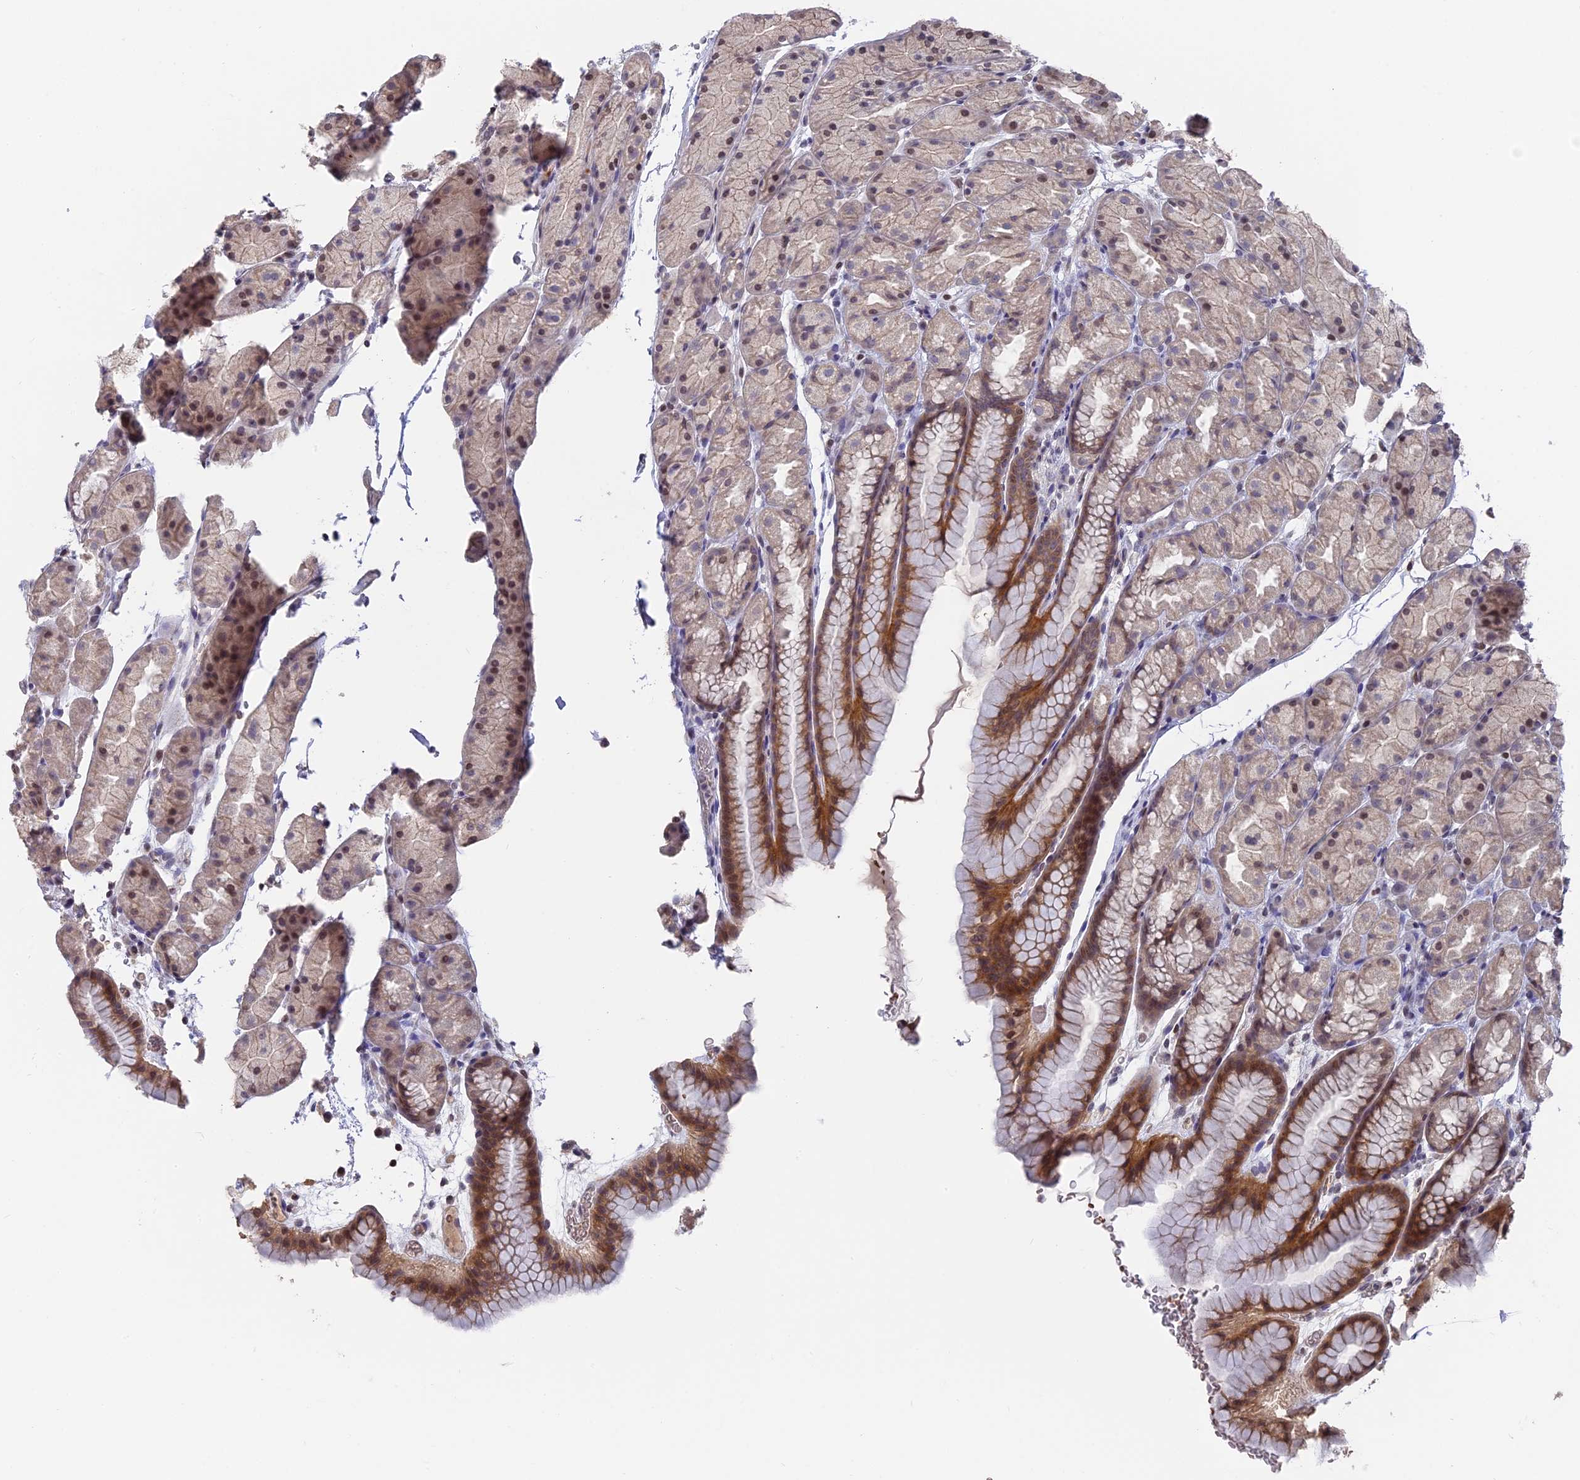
{"staining": {"intensity": "moderate", "quantity": "25%-75%", "location": "cytoplasmic/membranous,nuclear"}, "tissue": "stomach", "cell_type": "Glandular cells", "image_type": "normal", "snomed": [{"axis": "morphology", "description": "Normal tissue, NOS"}, {"axis": "topography", "description": "Stomach, upper"}, {"axis": "topography", "description": "Stomach"}], "caption": "Protein analysis of unremarkable stomach demonstrates moderate cytoplasmic/membranous,nuclear positivity in about 25%-75% of glandular cells. Nuclei are stained in blue.", "gene": "NR1H3", "patient": {"sex": "male", "age": 47}}